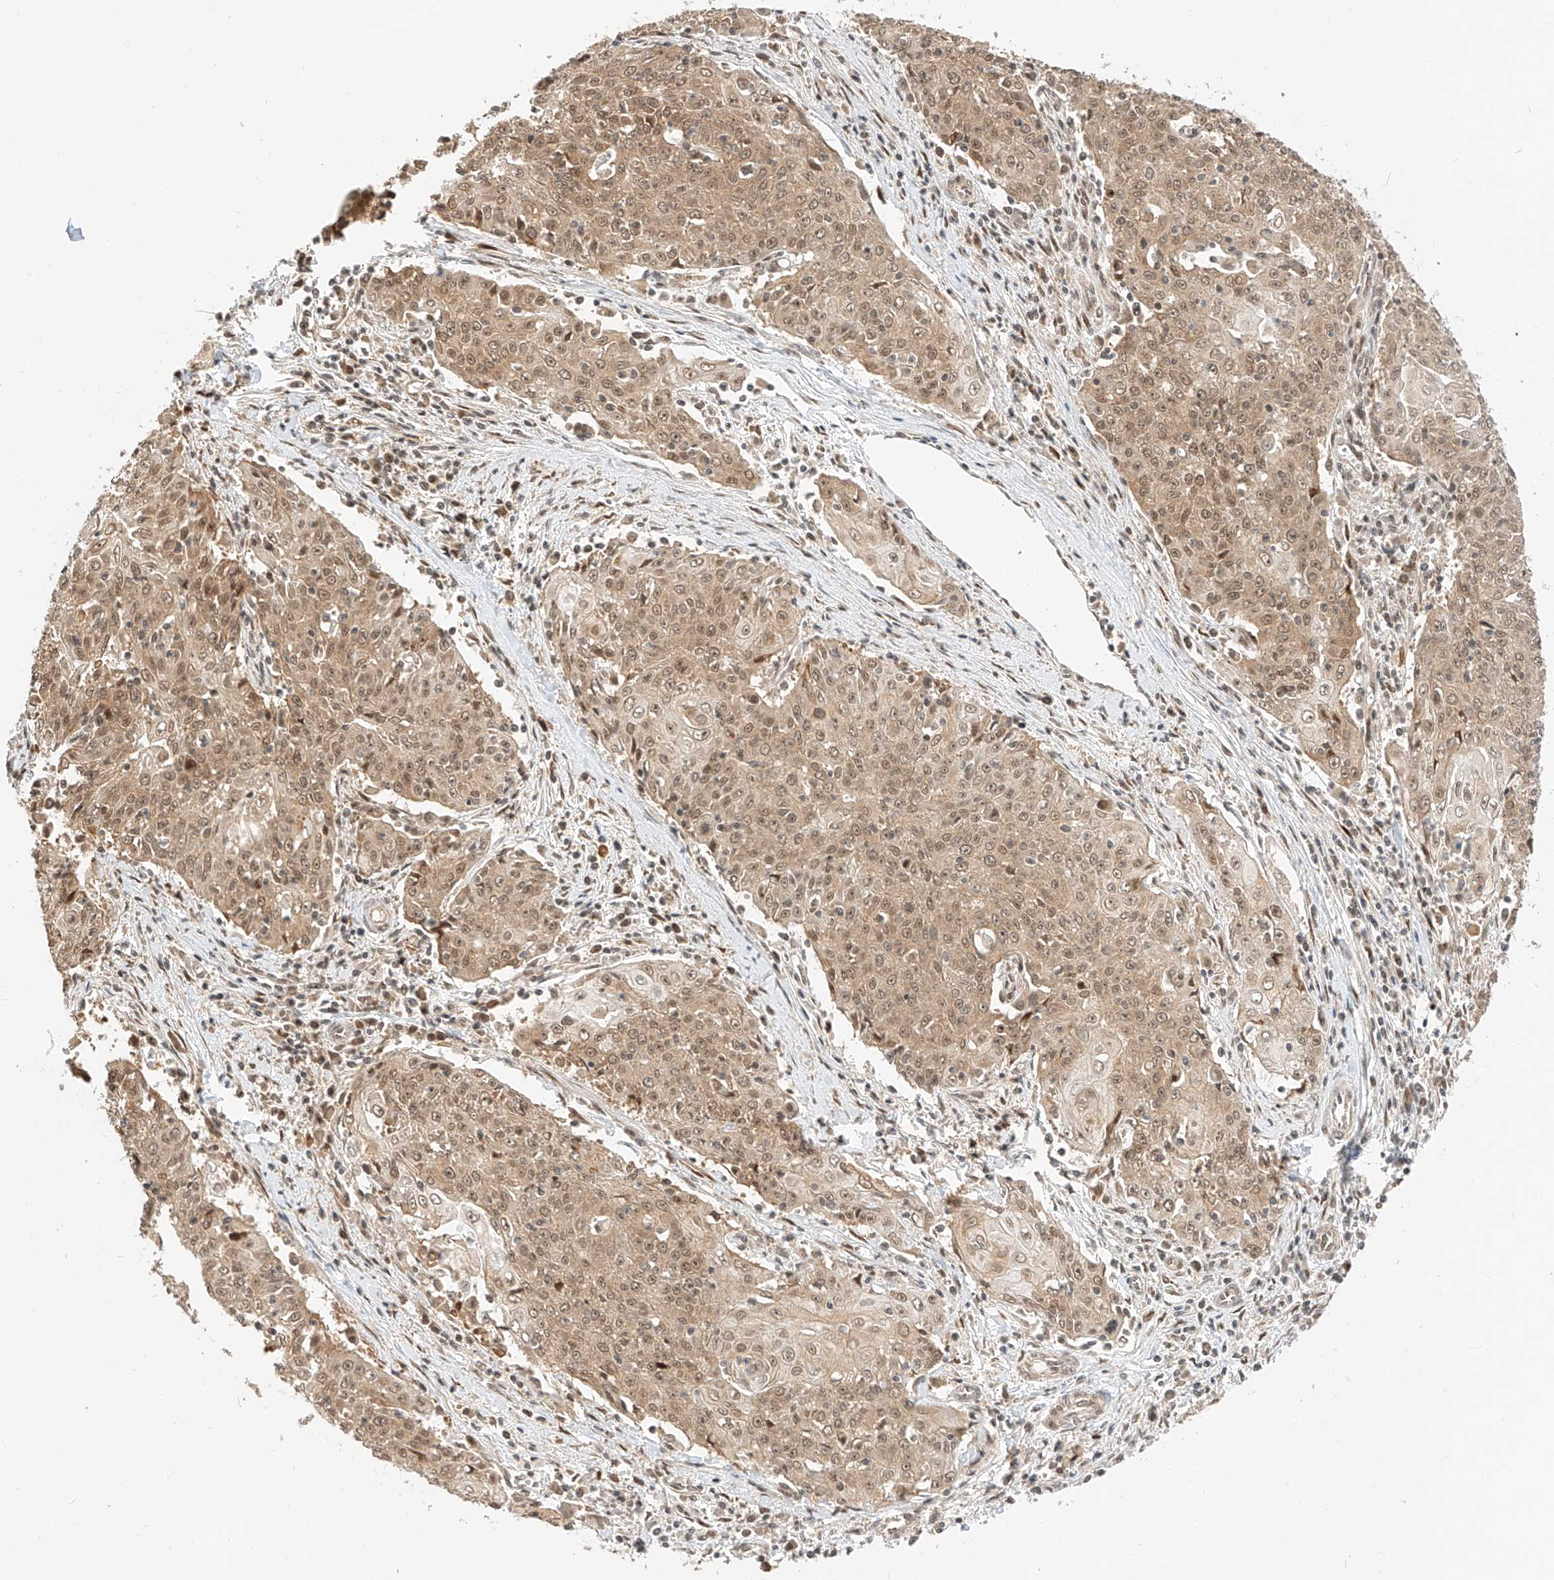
{"staining": {"intensity": "weak", "quantity": ">75%", "location": "cytoplasmic/membranous,nuclear"}, "tissue": "cervical cancer", "cell_type": "Tumor cells", "image_type": "cancer", "snomed": [{"axis": "morphology", "description": "Squamous cell carcinoma, NOS"}, {"axis": "topography", "description": "Cervix"}], "caption": "A histopathology image of human cervical cancer (squamous cell carcinoma) stained for a protein displays weak cytoplasmic/membranous and nuclear brown staining in tumor cells.", "gene": "EIF4H", "patient": {"sex": "female", "age": 48}}